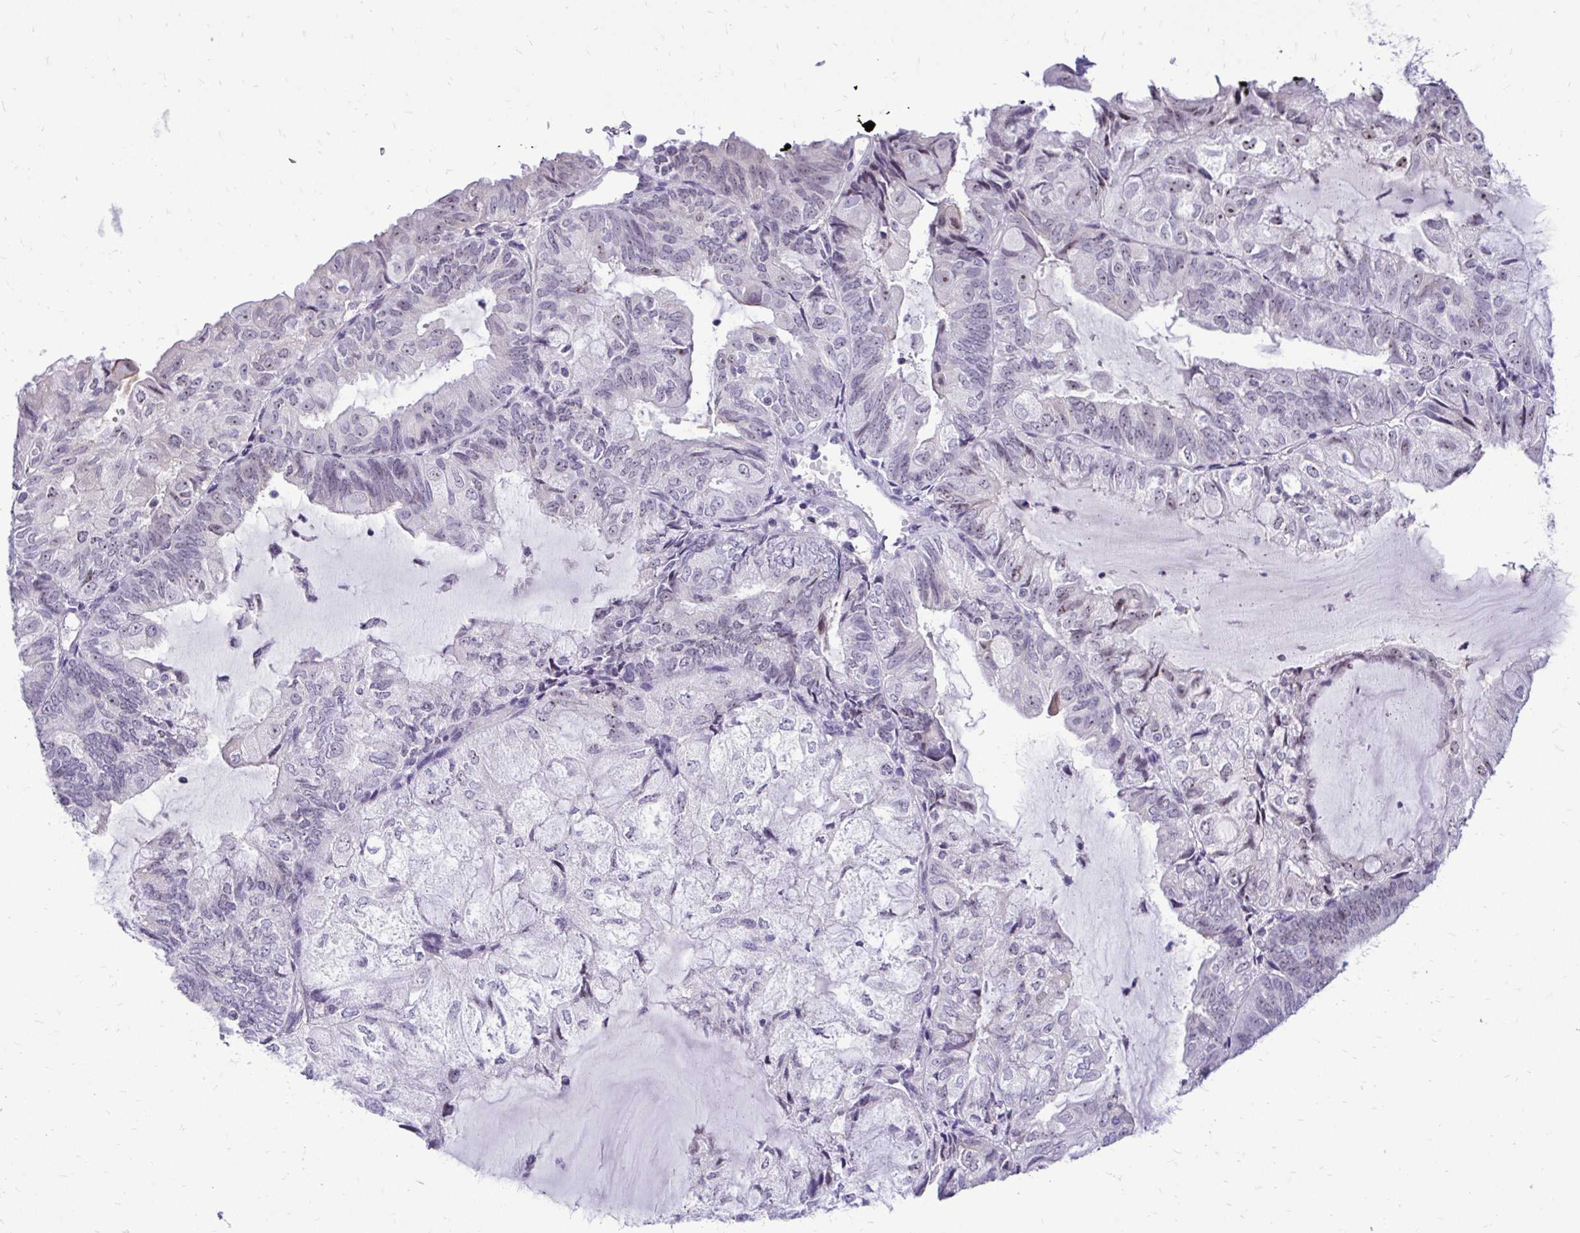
{"staining": {"intensity": "negative", "quantity": "none", "location": "none"}, "tissue": "endometrial cancer", "cell_type": "Tumor cells", "image_type": "cancer", "snomed": [{"axis": "morphology", "description": "Adenocarcinoma, NOS"}, {"axis": "topography", "description": "Endometrium"}], "caption": "An immunohistochemistry (IHC) photomicrograph of adenocarcinoma (endometrial) is shown. There is no staining in tumor cells of adenocarcinoma (endometrial).", "gene": "NIFK", "patient": {"sex": "female", "age": 81}}